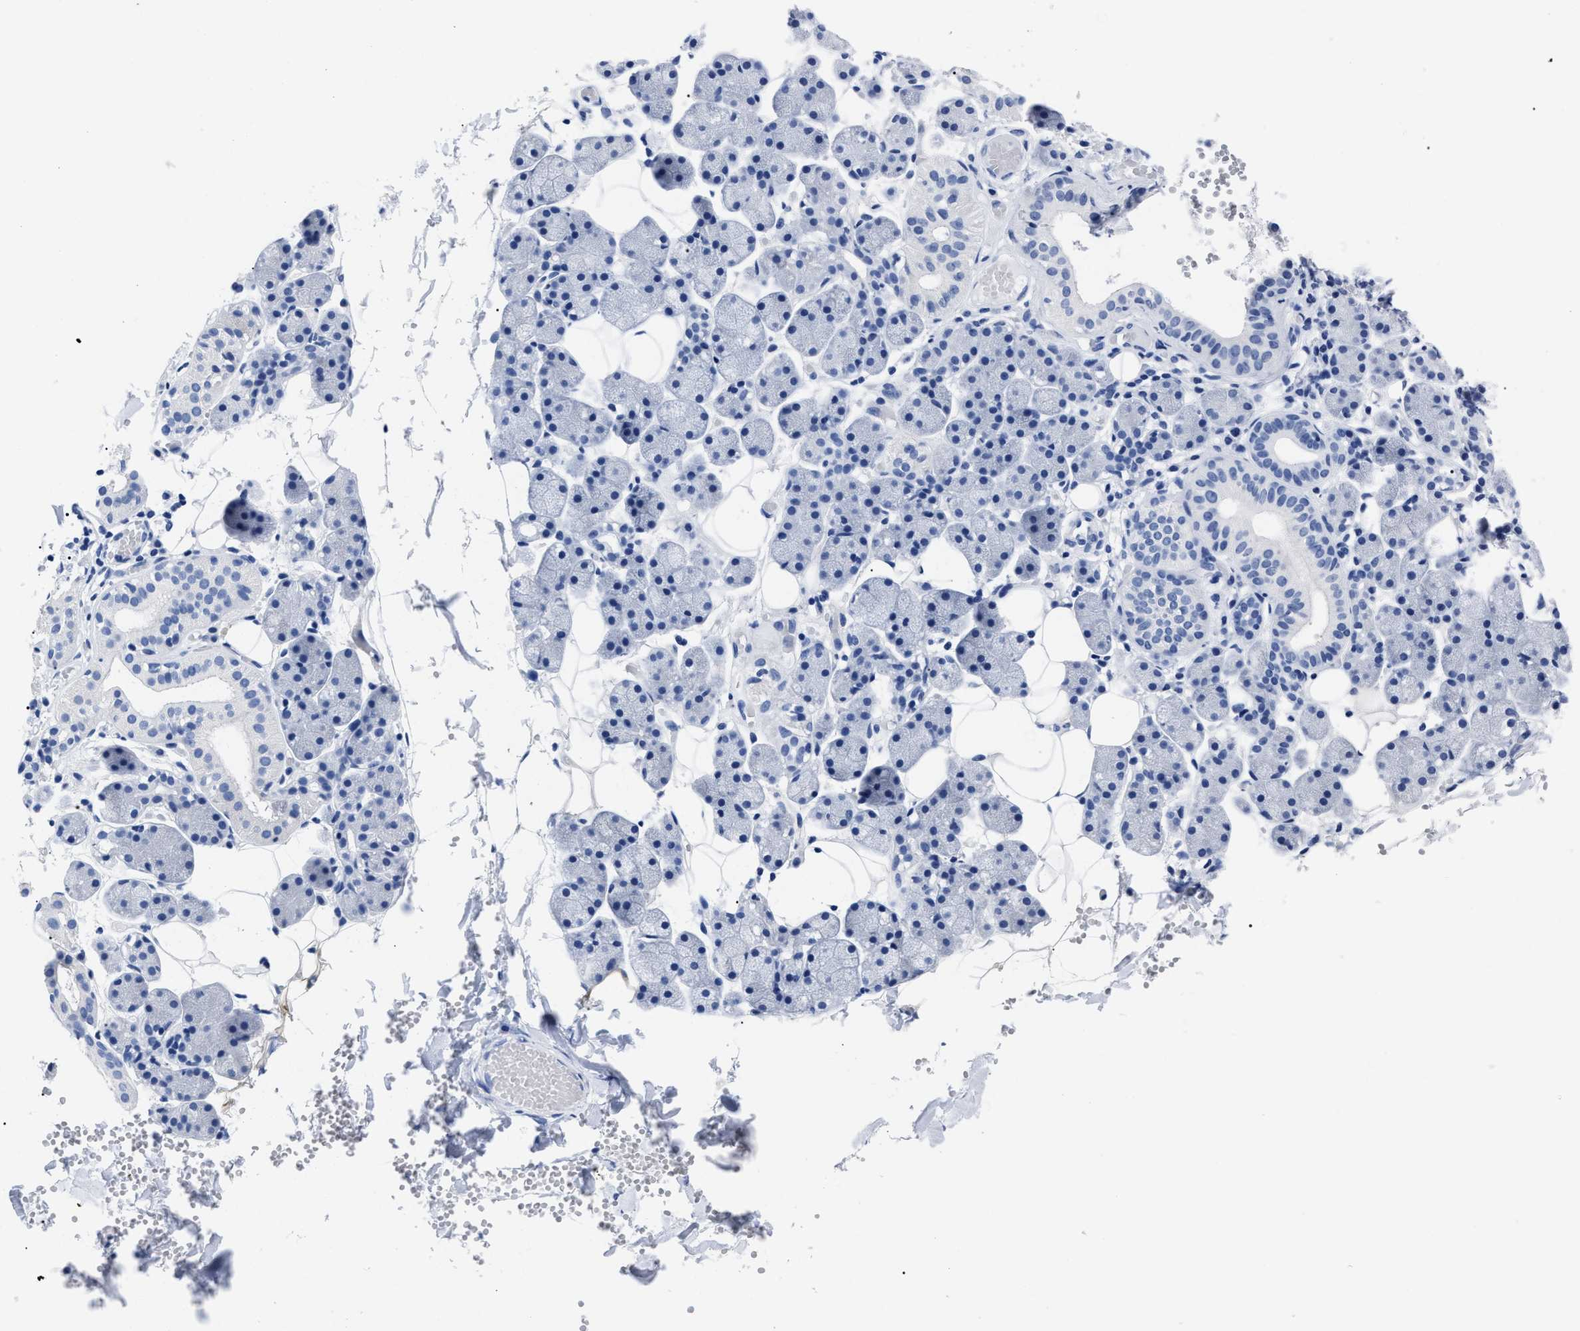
{"staining": {"intensity": "negative", "quantity": "none", "location": "none"}, "tissue": "salivary gland", "cell_type": "Glandular cells", "image_type": "normal", "snomed": [{"axis": "morphology", "description": "Normal tissue, NOS"}, {"axis": "topography", "description": "Salivary gland"}], "caption": "Glandular cells are negative for protein expression in benign human salivary gland. (Immunohistochemistry (ihc), brightfield microscopy, high magnification).", "gene": "ALPG", "patient": {"sex": "female", "age": 33}}